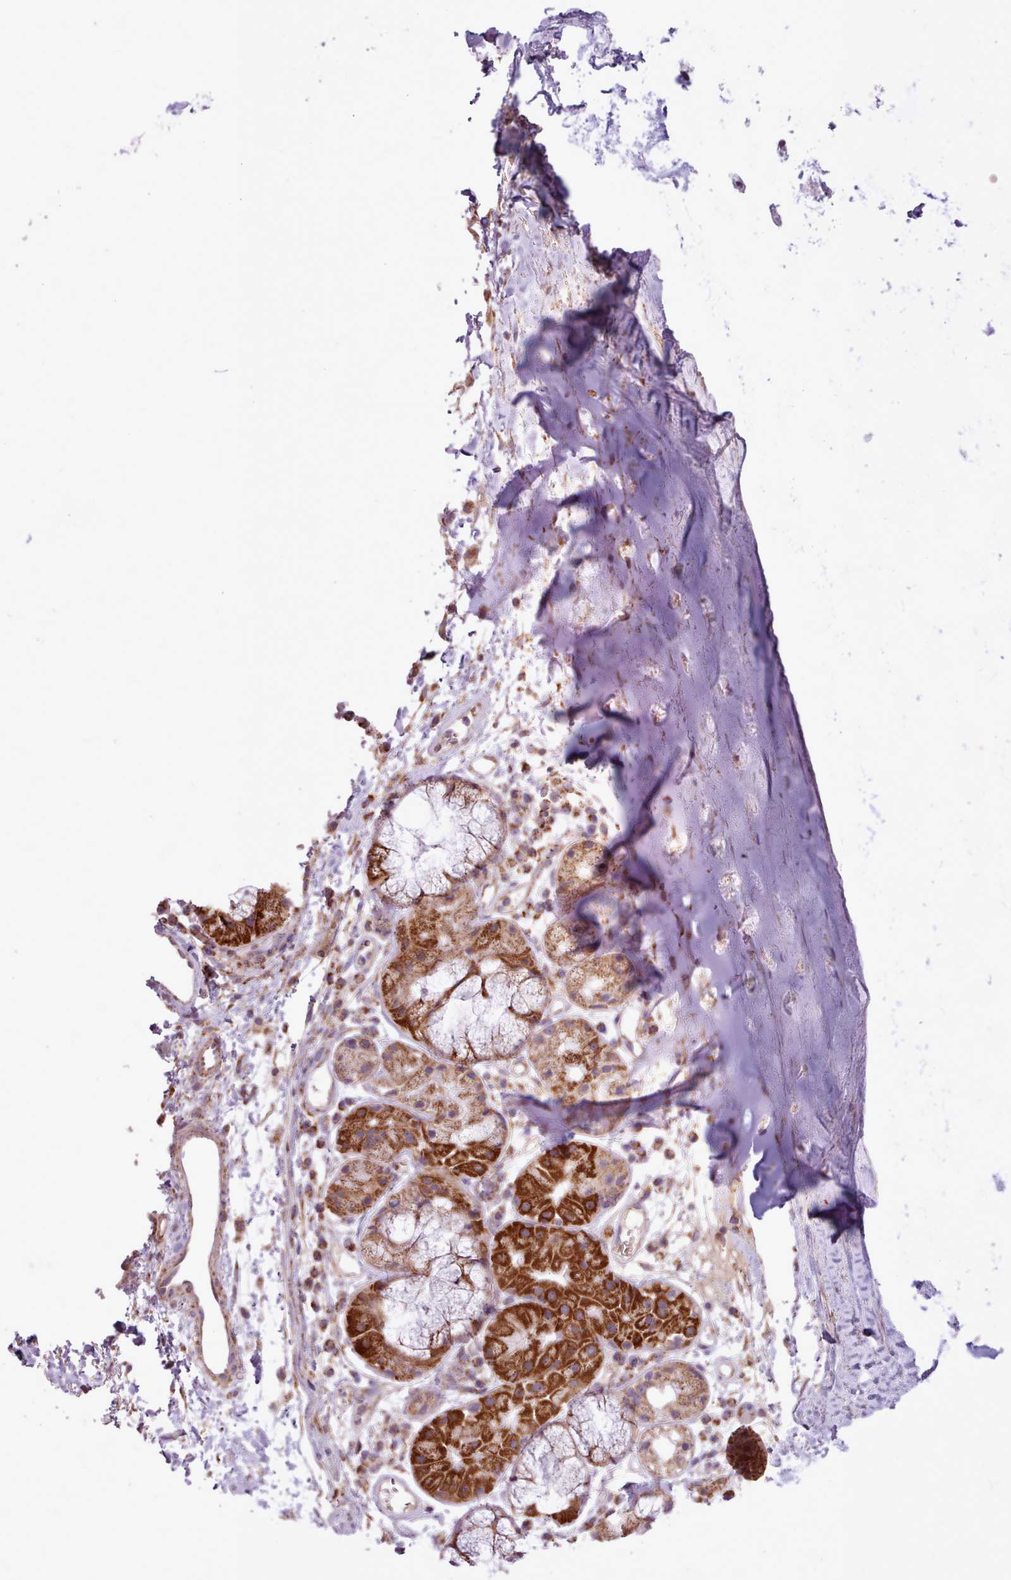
{"staining": {"intensity": "moderate", "quantity": ">75%", "location": "cytoplasmic/membranous"}, "tissue": "soft tissue", "cell_type": "Fibroblasts", "image_type": "normal", "snomed": [{"axis": "morphology", "description": "Normal tissue, NOS"}, {"axis": "topography", "description": "Cartilage tissue"}], "caption": "The image demonstrates staining of benign soft tissue, revealing moderate cytoplasmic/membranous protein positivity (brown color) within fibroblasts.", "gene": "LIN7C", "patient": {"sex": "male", "age": 80}}